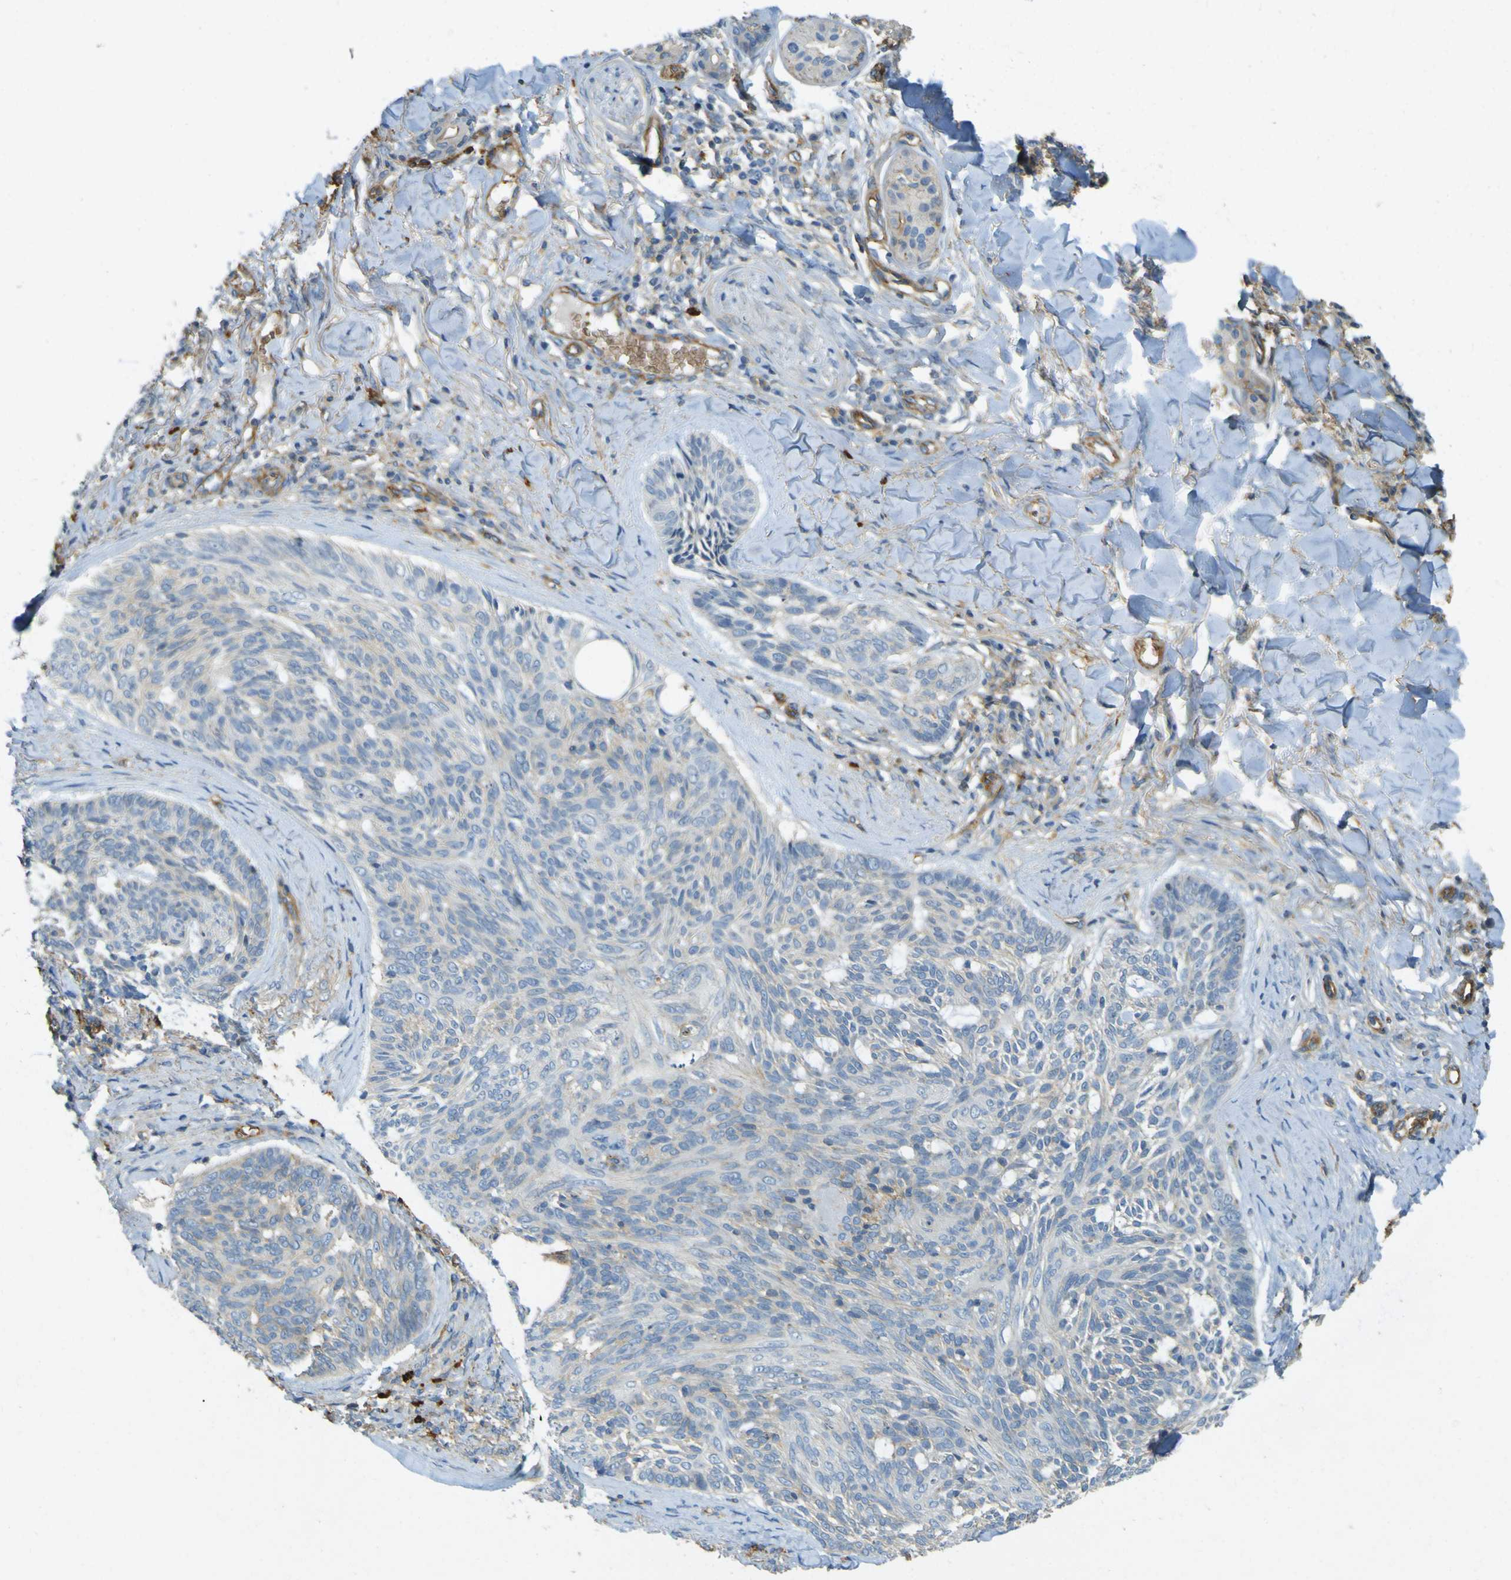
{"staining": {"intensity": "weak", "quantity": "<25%", "location": "cytoplasmic/membranous"}, "tissue": "skin cancer", "cell_type": "Tumor cells", "image_type": "cancer", "snomed": [{"axis": "morphology", "description": "Basal cell carcinoma"}, {"axis": "topography", "description": "Skin"}], "caption": "Image shows no protein expression in tumor cells of skin cancer (basal cell carcinoma) tissue. The staining is performed using DAB brown chromogen with nuclei counter-stained in using hematoxylin.", "gene": "PLXDC1", "patient": {"sex": "male", "age": 43}}